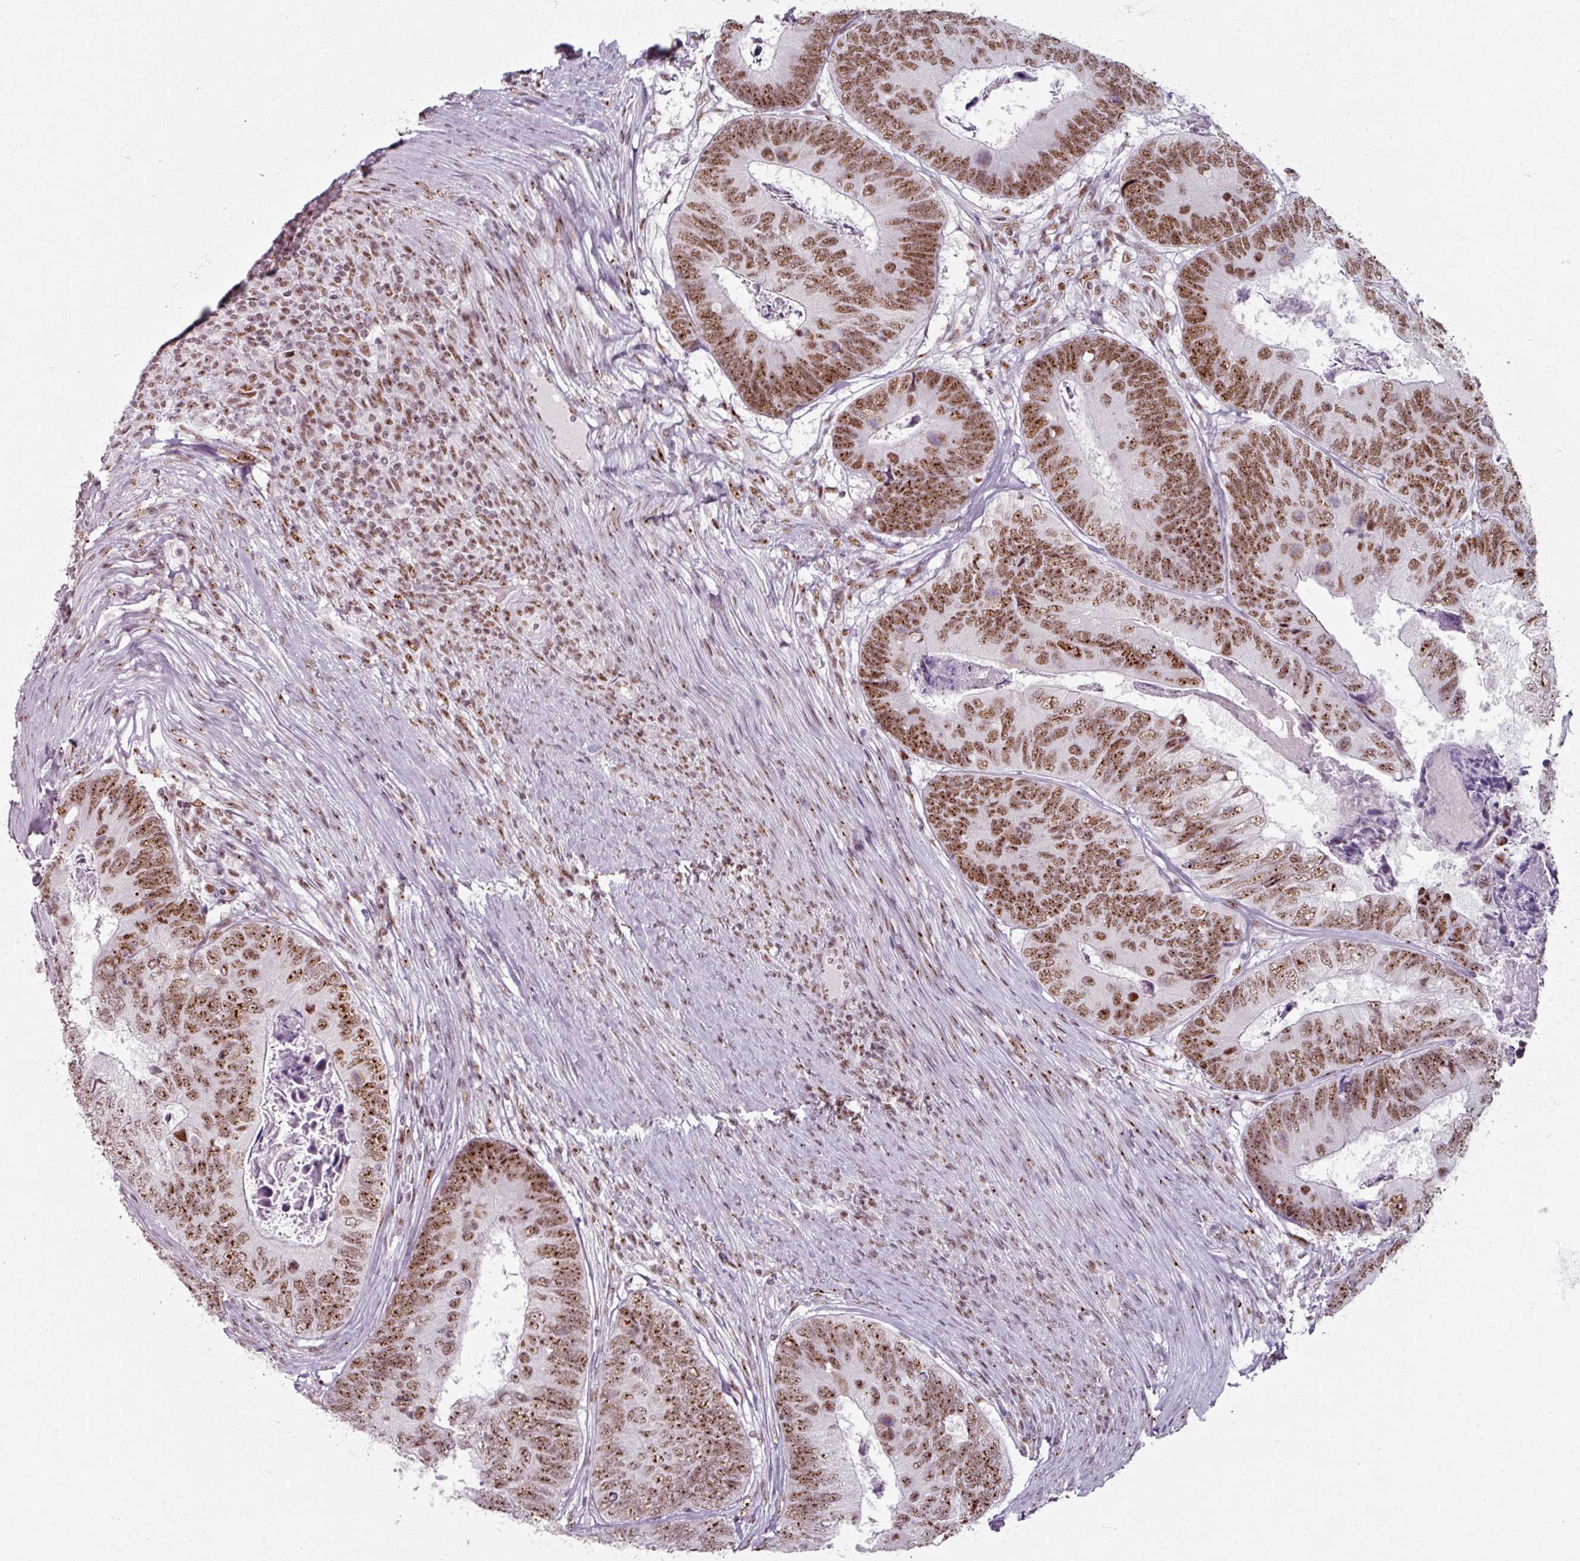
{"staining": {"intensity": "moderate", "quantity": ">75%", "location": "nuclear"}, "tissue": "colorectal cancer", "cell_type": "Tumor cells", "image_type": "cancer", "snomed": [{"axis": "morphology", "description": "Adenocarcinoma, NOS"}, {"axis": "topography", "description": "Colon"}], "caption": "Immunohistochemistry of colorectal cancer (adenocarcinoma) reveals medium levels of moderate nuclear staining in approximately >75% of tumor cells.", "gene": "ADAR", "patient": {"sex": "female", "age": 67}}